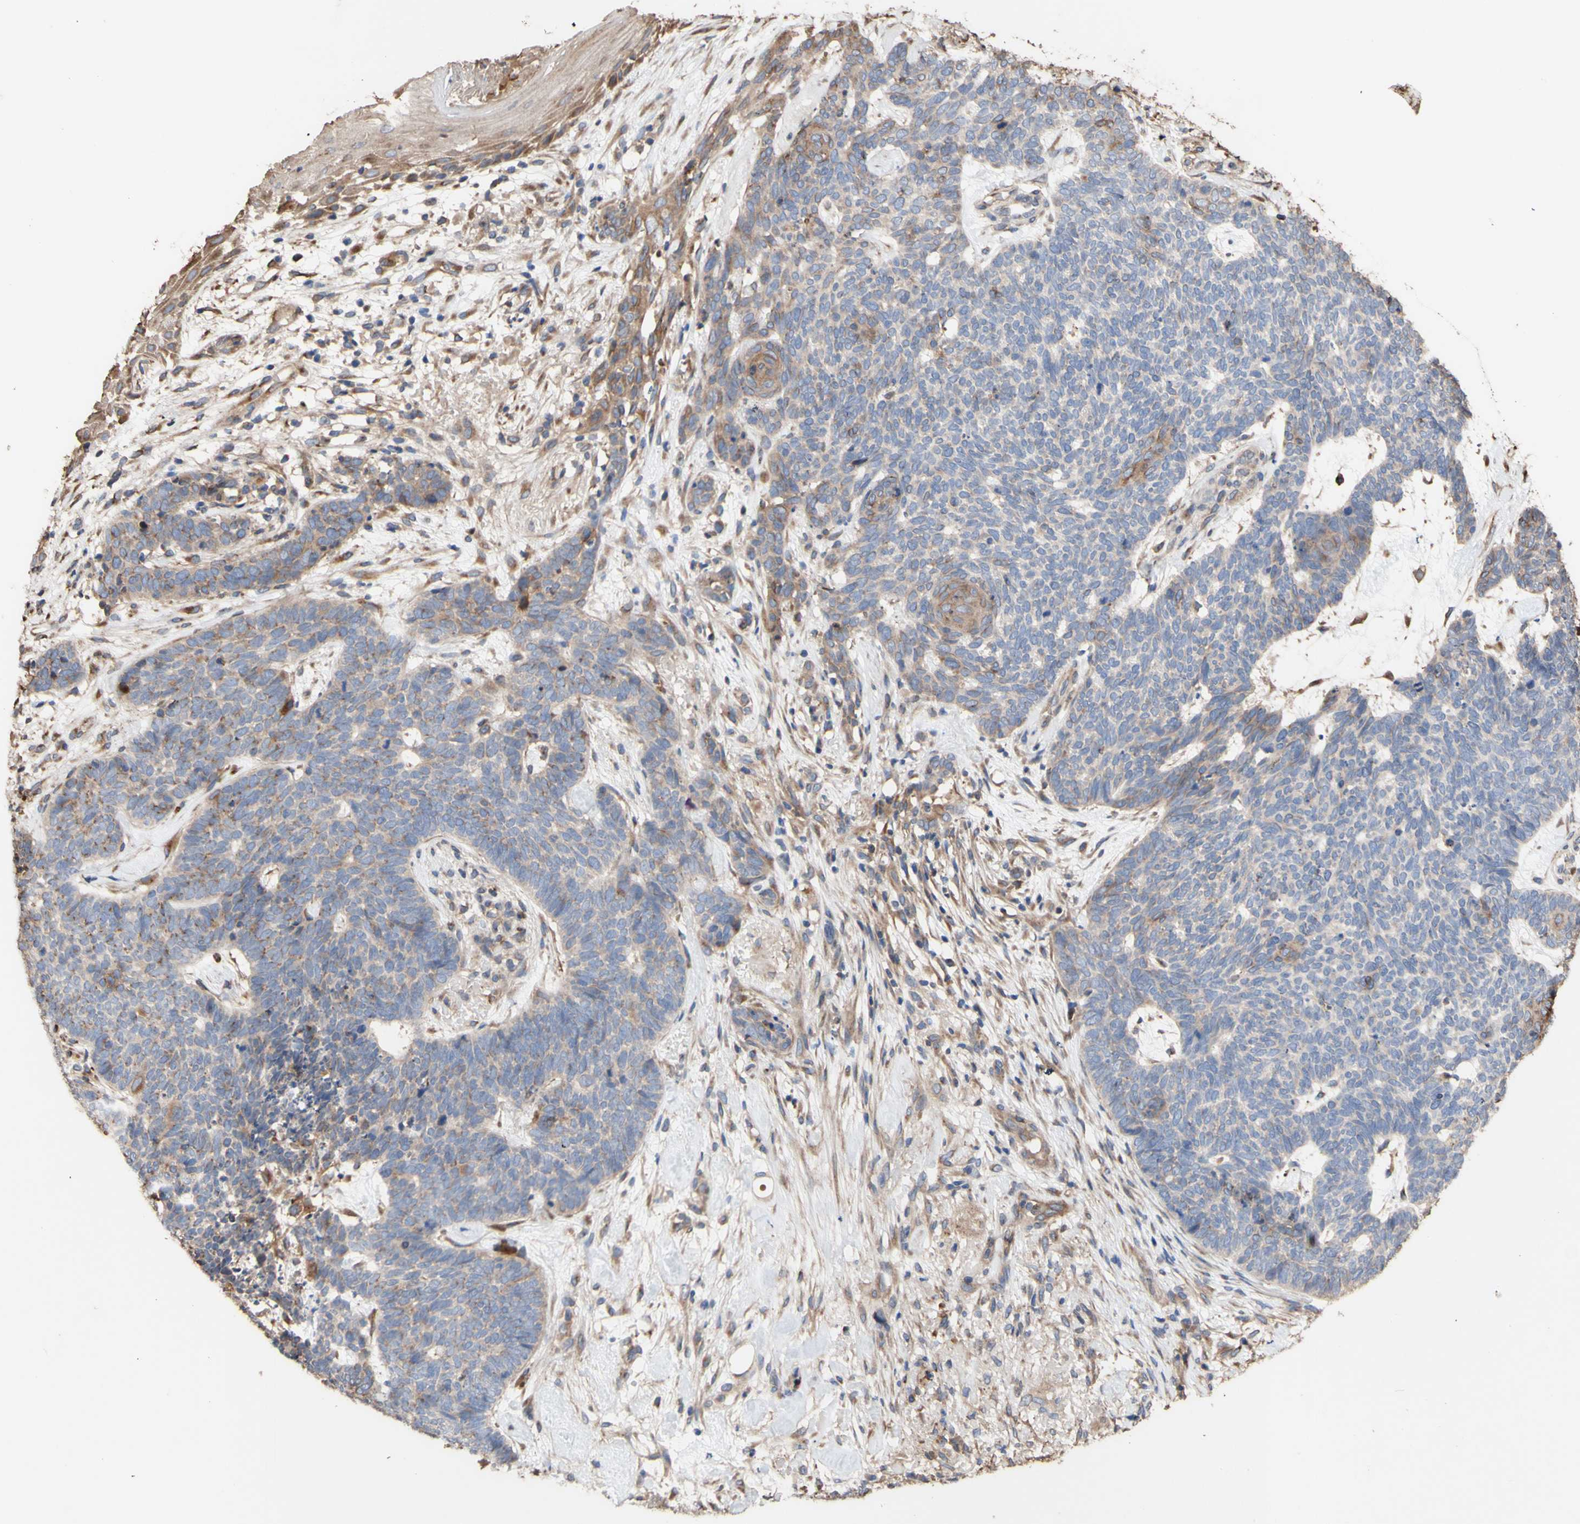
{"staining": {"intensity": "weak", "quantity": "<25%", "location": "cytoplasmic/membranous"}, "tissue": "skin cancer", "cell_type": "Tumor cells", "image_type": "cancer", "snomed": [{"axis": "morphology", "description": "Basal cell carcinoma"}, {"axis": "topography", "description": "Skin"}], "caption": "Immunohistochemistry of basal cell carcinoma (skin) demonstrates no staining in tumor cells. (DAB immunohistochemistry with hematoxylin counter stain).", "gene": "NECTIN3", "patient": {"sex": "female", "age": 84}}